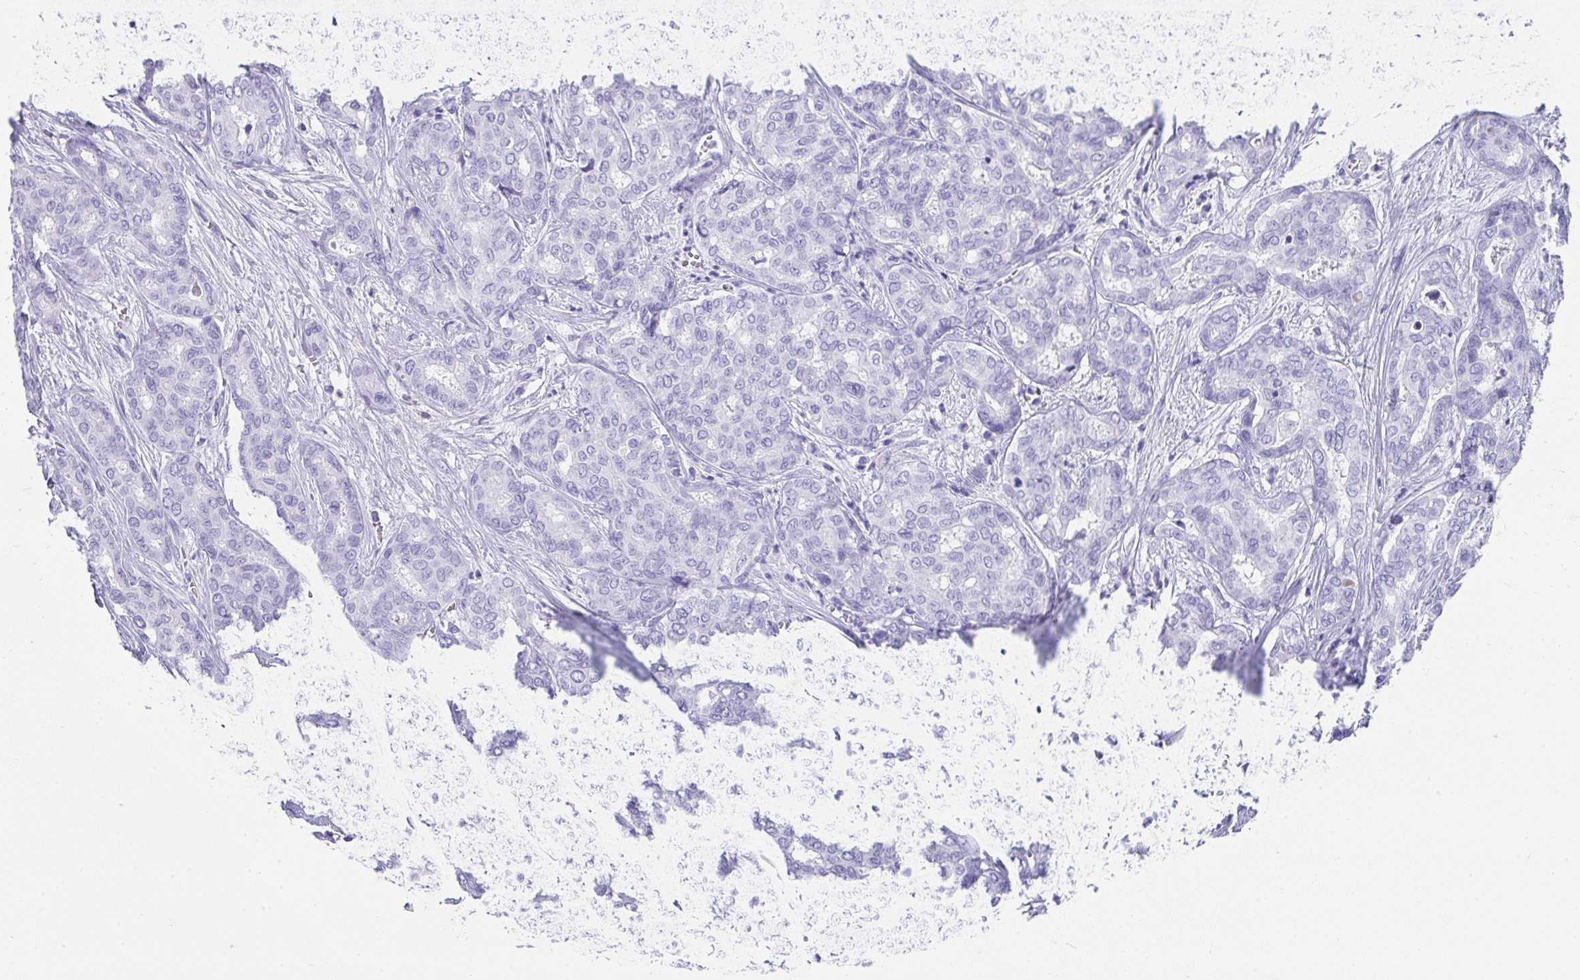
{"staining": {"intensity": "negative", "quantity": "none", "location": "none"}, "tissue": "liver cancer", "cell_type": "Tumor cells", "image_type": "cancer", "snomed": [{"axis": "morphology", "description": "Cholangiocarcinoma"}, {"axis": "topography", "description": "Liver"}], "caption": "The image shows no significant expression in tumor cells of cholangiocarcinoma (liver).", "gene": "TNNT1", "patient": {"sex": "female", "age": 64}}